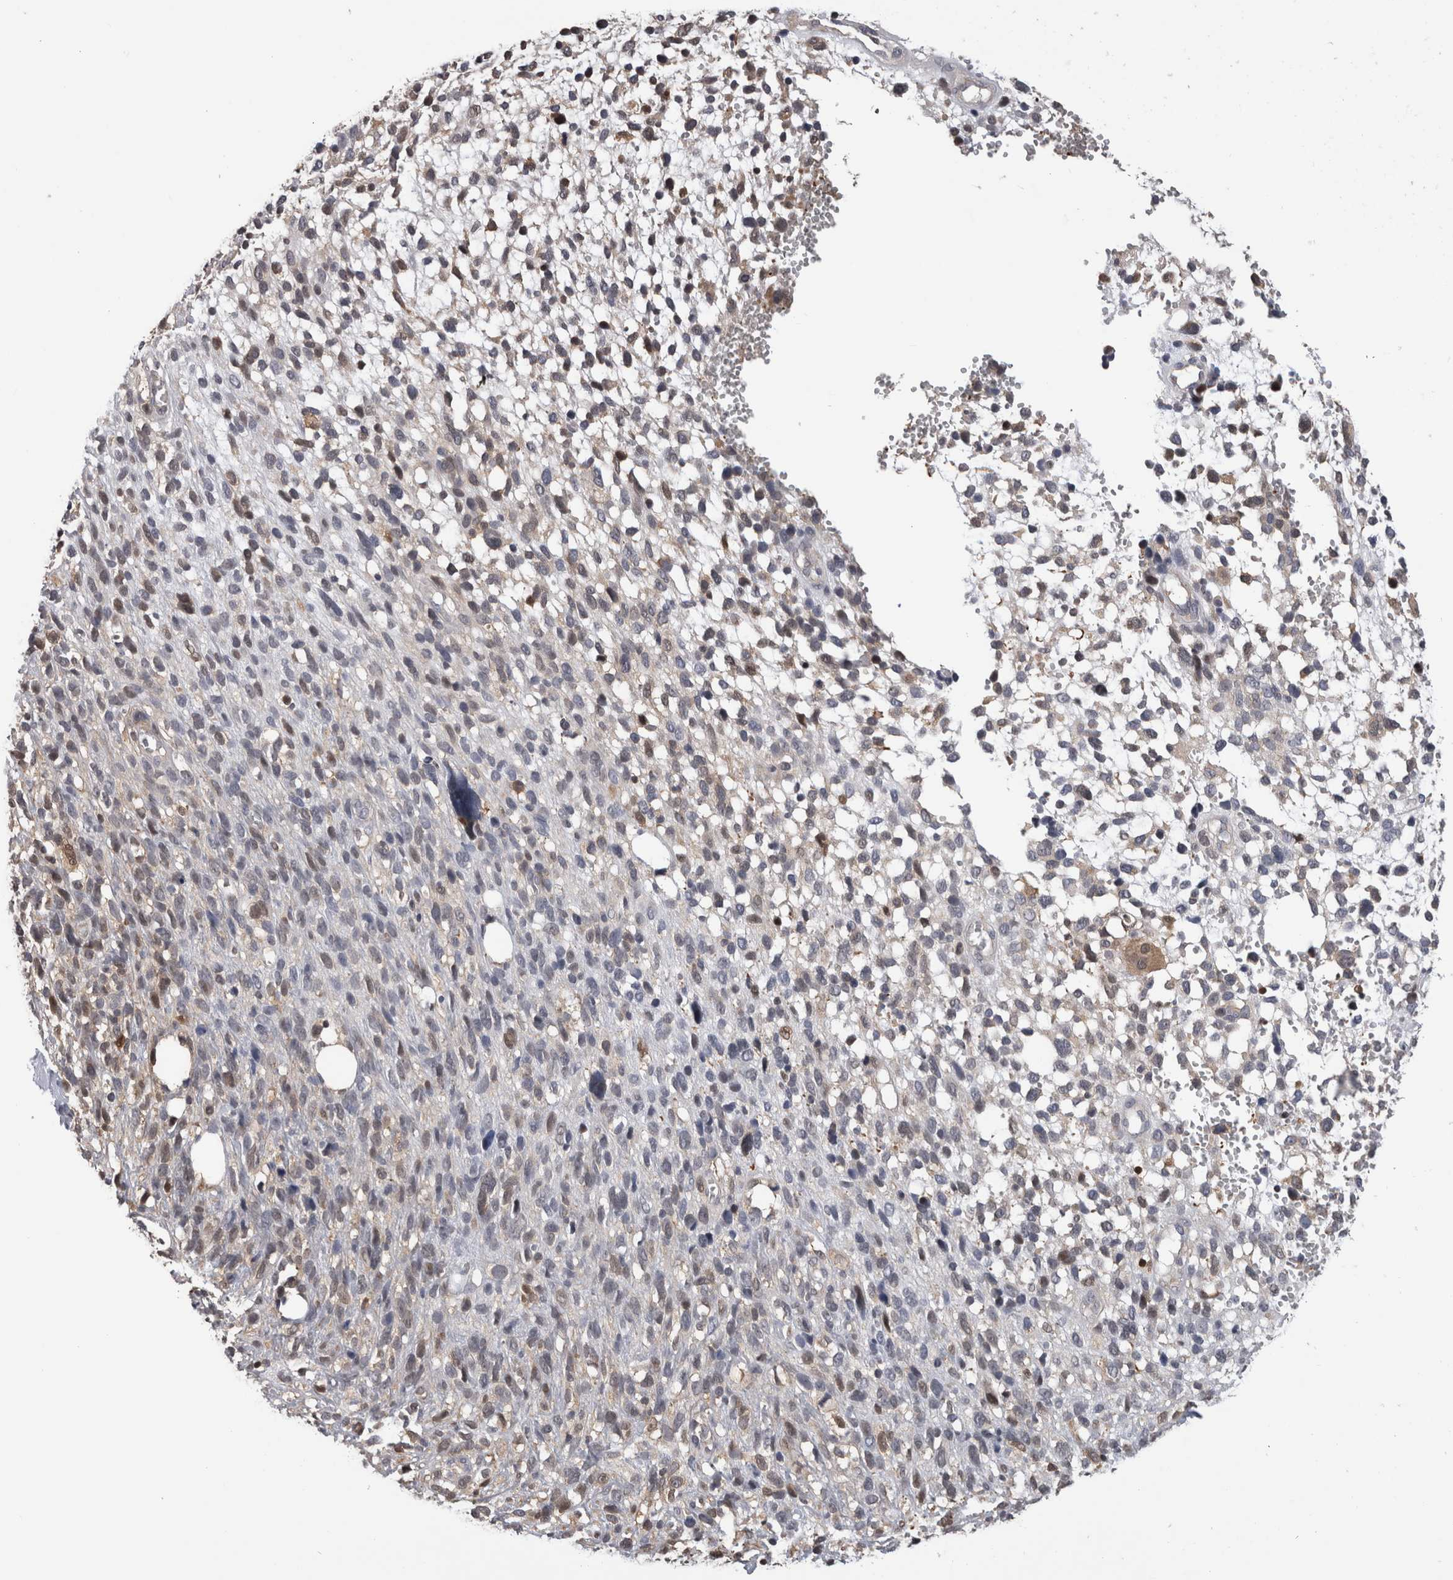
{"staining": {"intensity": "negative", "quantity": "none", "location": "none"}, "tissue": "melanoma", "cell_type": "Tumor cells", "image_type": "cancer", "snomed": [{"axis": "morphology", "description": "Malignant melanoma, NOS"}, {"axis": "topography", "description": "Skin"}], "caption": "A high-resolution photomicrograph shows immunohistochemistry staining of malignant melanoma, which shows no significant positivity in tumor cells. (Stains: DAB (3,3'-diaminobenzidine) IHC with hematoxylin counter stain, Microscopy: brightfield microscopy at high magnification).", "gene": "USH1G", "patient": {"sex": "female", "age": 55}}